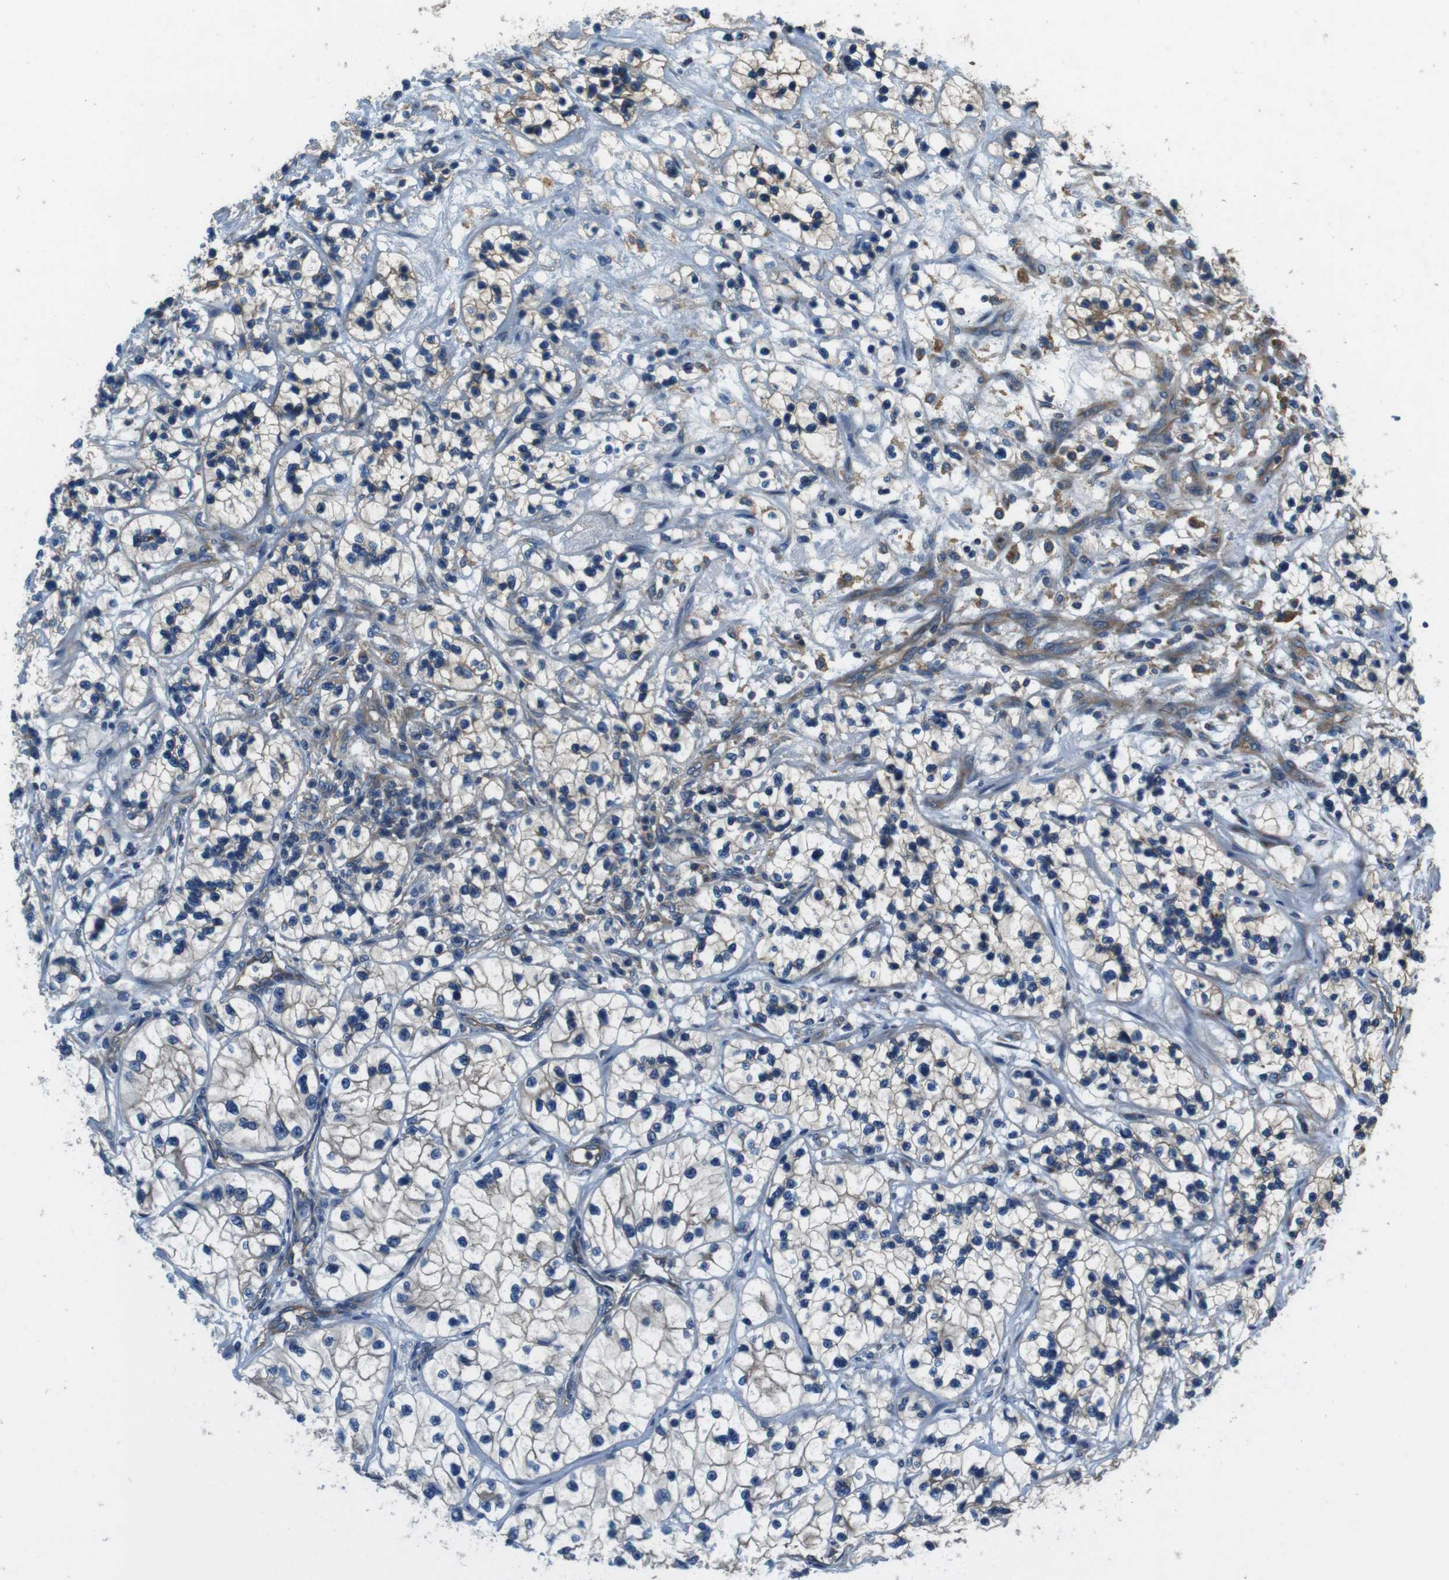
{"staining": {"intensity": "weak", "quantity": "<25%", "location": "cytoplasmic/membranous"}, "tissue": "renal cancer", "cell_type": "Tumor cells", "image_type": "cancer", "snomed": [{"axis": "morphology", "description": "Adenocarcinoma, NOS"}, {"axis": "topography", "description": "Kidney"}], "caption": "Histopathology image shows no significant protein positivity in tumor cells of renal cancer.", "gene": "DENND4C", "patient": {"sex": "female", "age": 57}}